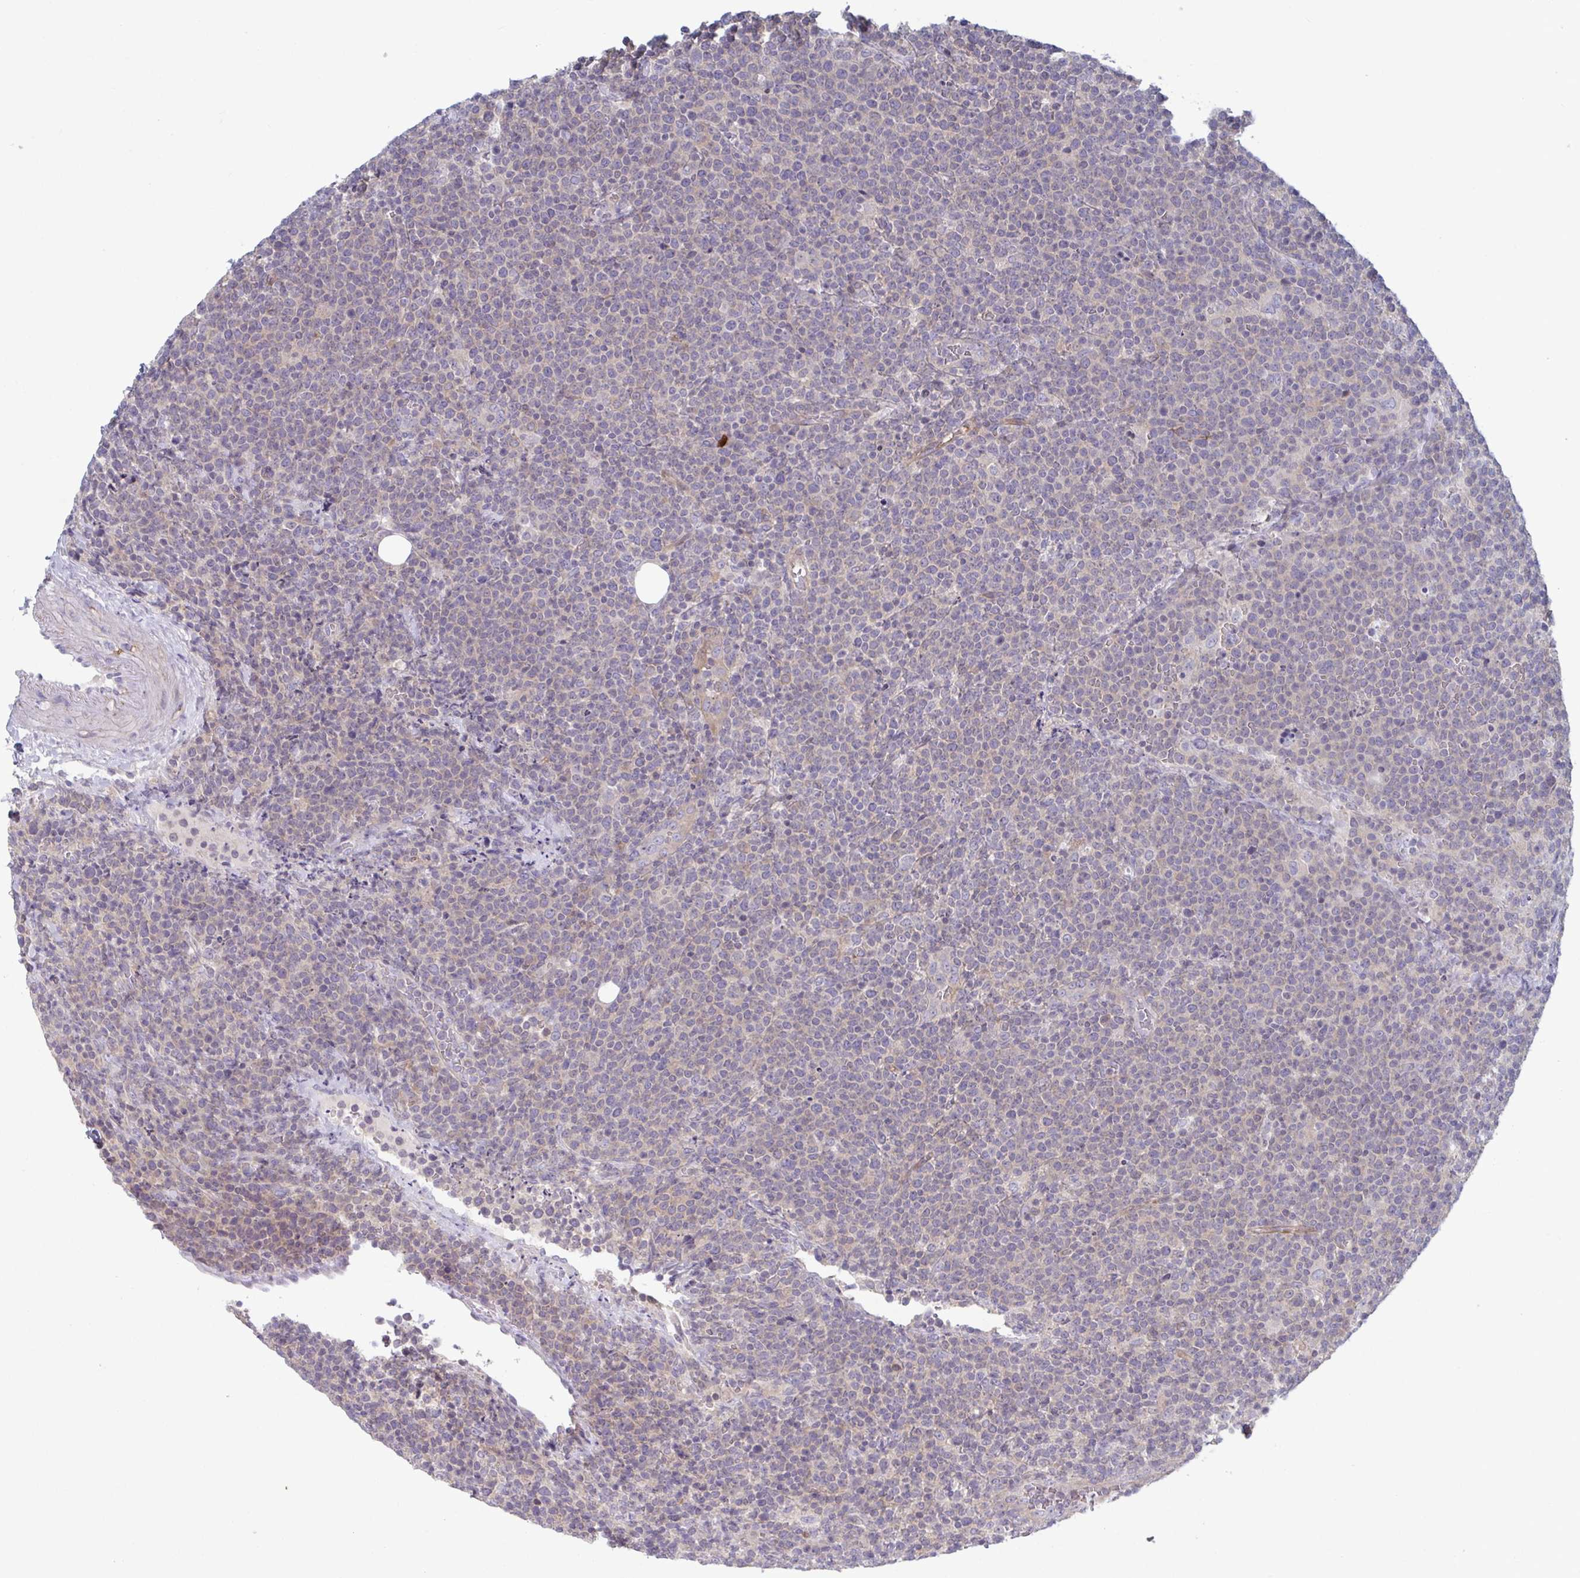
{"staining": {"intensity": "negative", "quantity": "none", "location": "none"}, "tissue": "lymphoma", "cell_type": "Tumor cells", "image_type": "cancer", "snomed": [{"axis": "morphology", "description": "Malignant lymphoma, non-Hodgkin's type, High grade"}, {"axis": "topography", "description": "Lymph node"}], "caption": "This is an immunohistochemistry micrograph of high-grade malignant lymphoma, non-Hodgkin's type. There is no staining in tumor cells.", "gene": "STK26", "patient": {"sex": "male", "age": 61}}